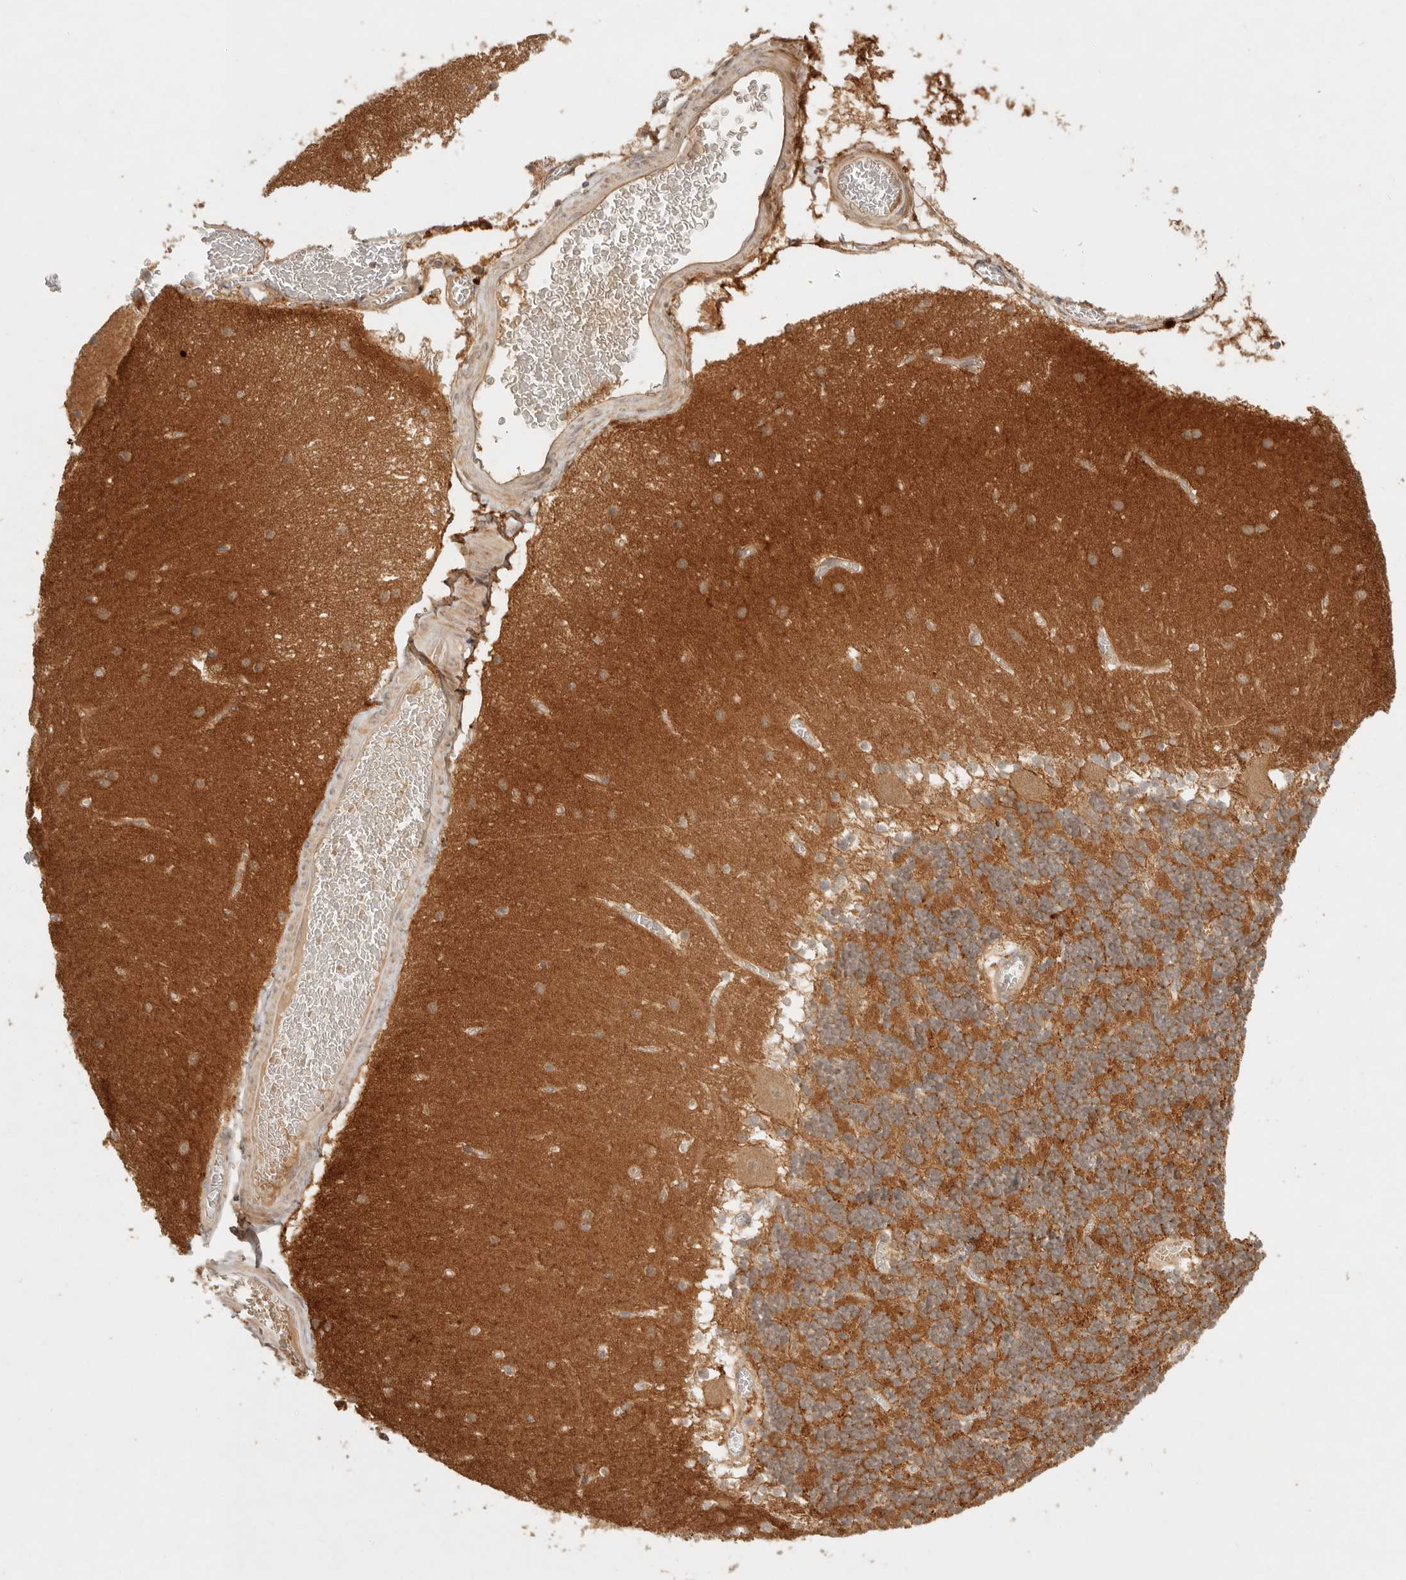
{"staining": {"intensity": "strong", "quantity": "25%-75%", "location": "cytoplasmic/membranous"}, "tissue": "cerebellum", "cell_type": "Cells in granular layer", "image_type": "normal", "snomed": [{"axis": "morphology", "description": "Normal tissue, NOS"}, {"axis": "topography", "description": "Cerebellum"}], "caption": "Immunohistochemical staining of normal cerebellum demonstrates 25%-75% levels of strong cytoplasmic/membranous protein expression in about 25%-75% of cells in granular layer.", "gene": "ANKRD61", "patient": {"sex": "female", "age": 28}}